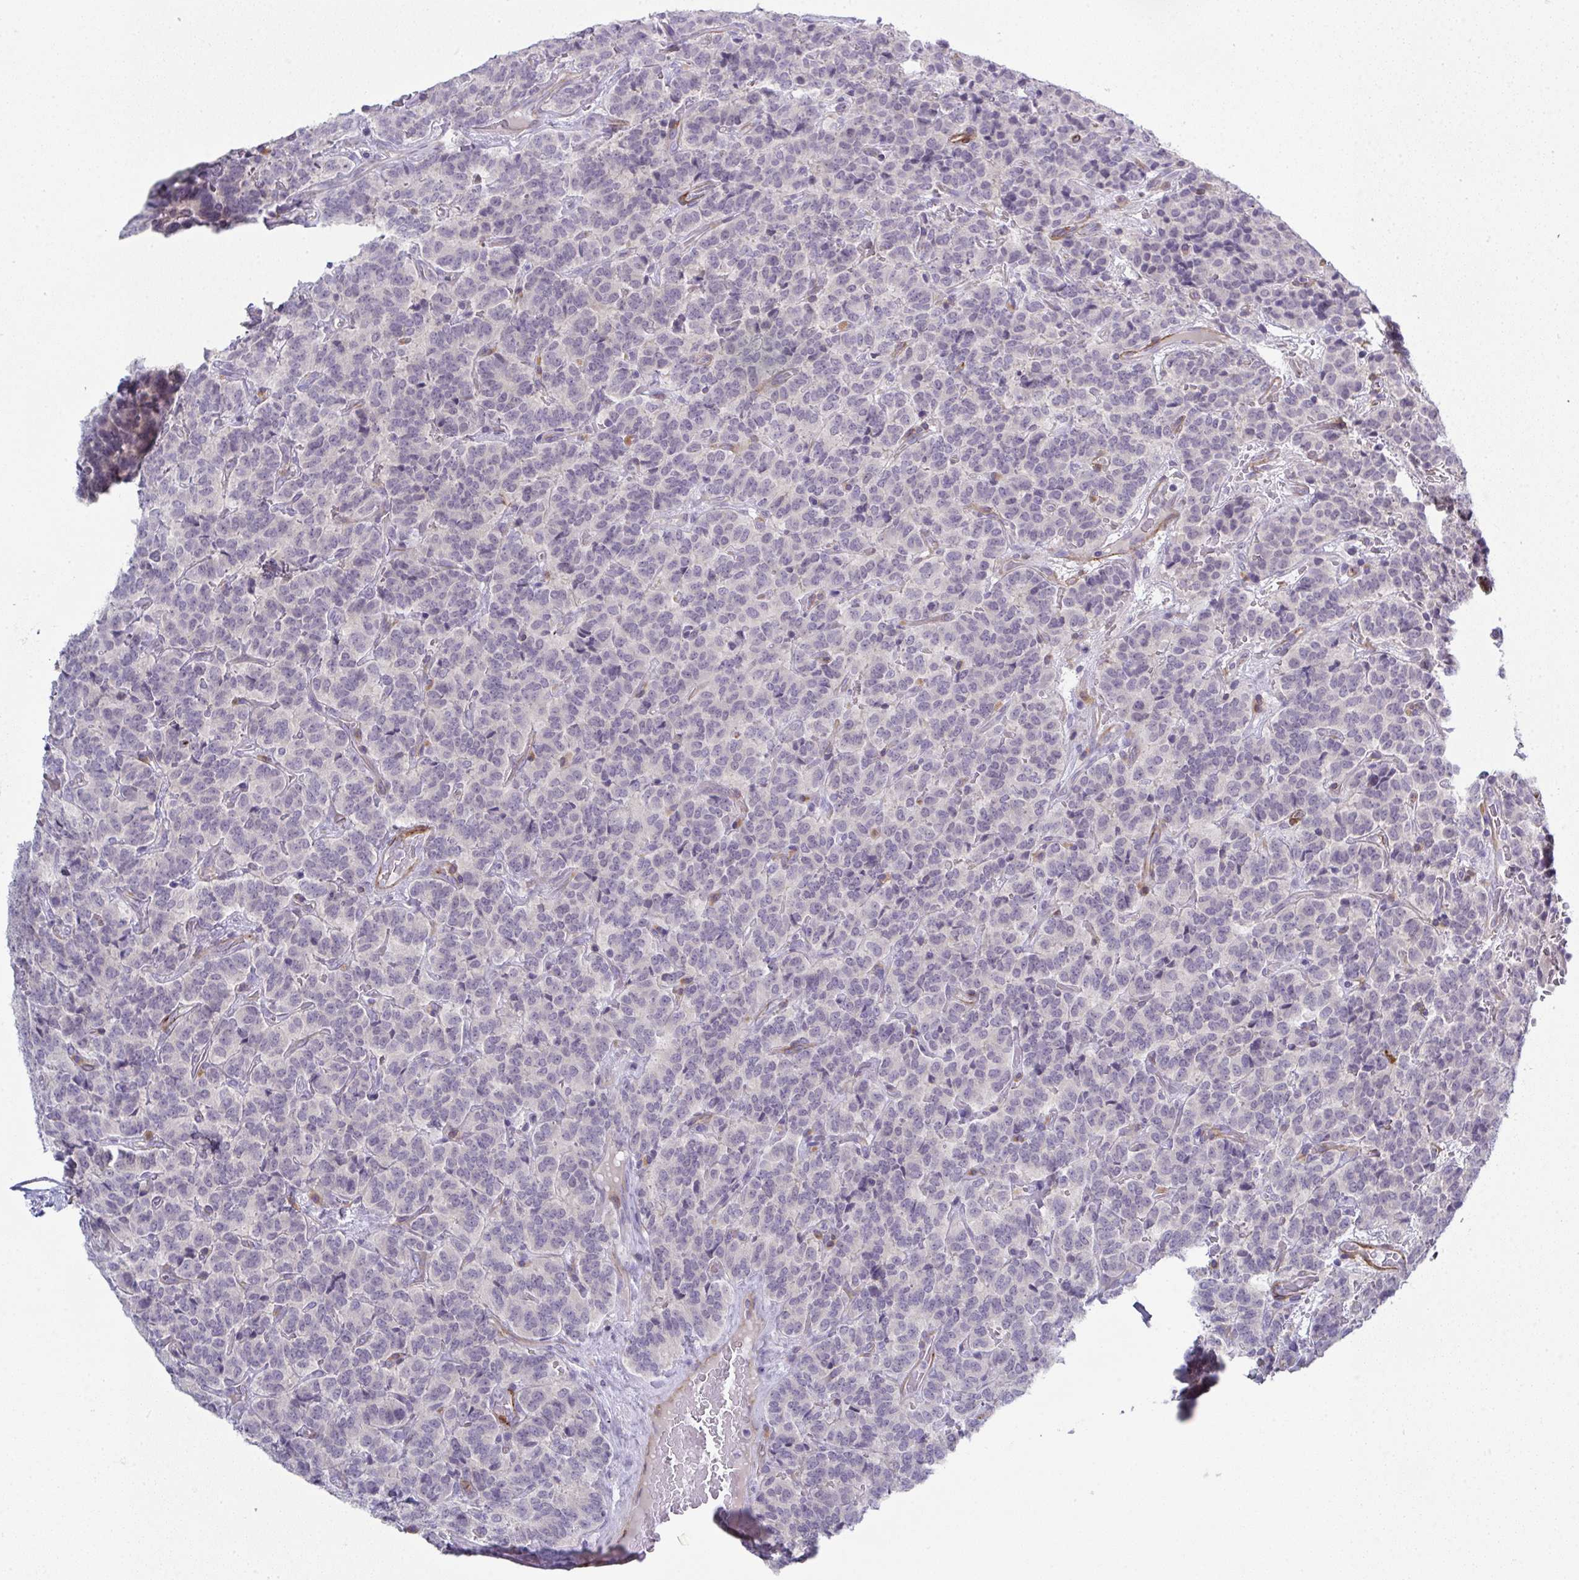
{"staining": {"intensity": "negative", "quantity": "none", "location": "none"}, "tissue": "carcinoid", "cell_type": "Tumor cells", "image_type": "cancer", "snomed": [{"axis": "morphology", "description": "Carcinoid, malignant, NOS"}, {"axis": "topography", "description": "Pancreas"}], "caption": "IHC of malignant carcinoid reveals no expression in tumor cells.", "gene": "UBE2S", "patient": {"sex": "male", "age": 36}}